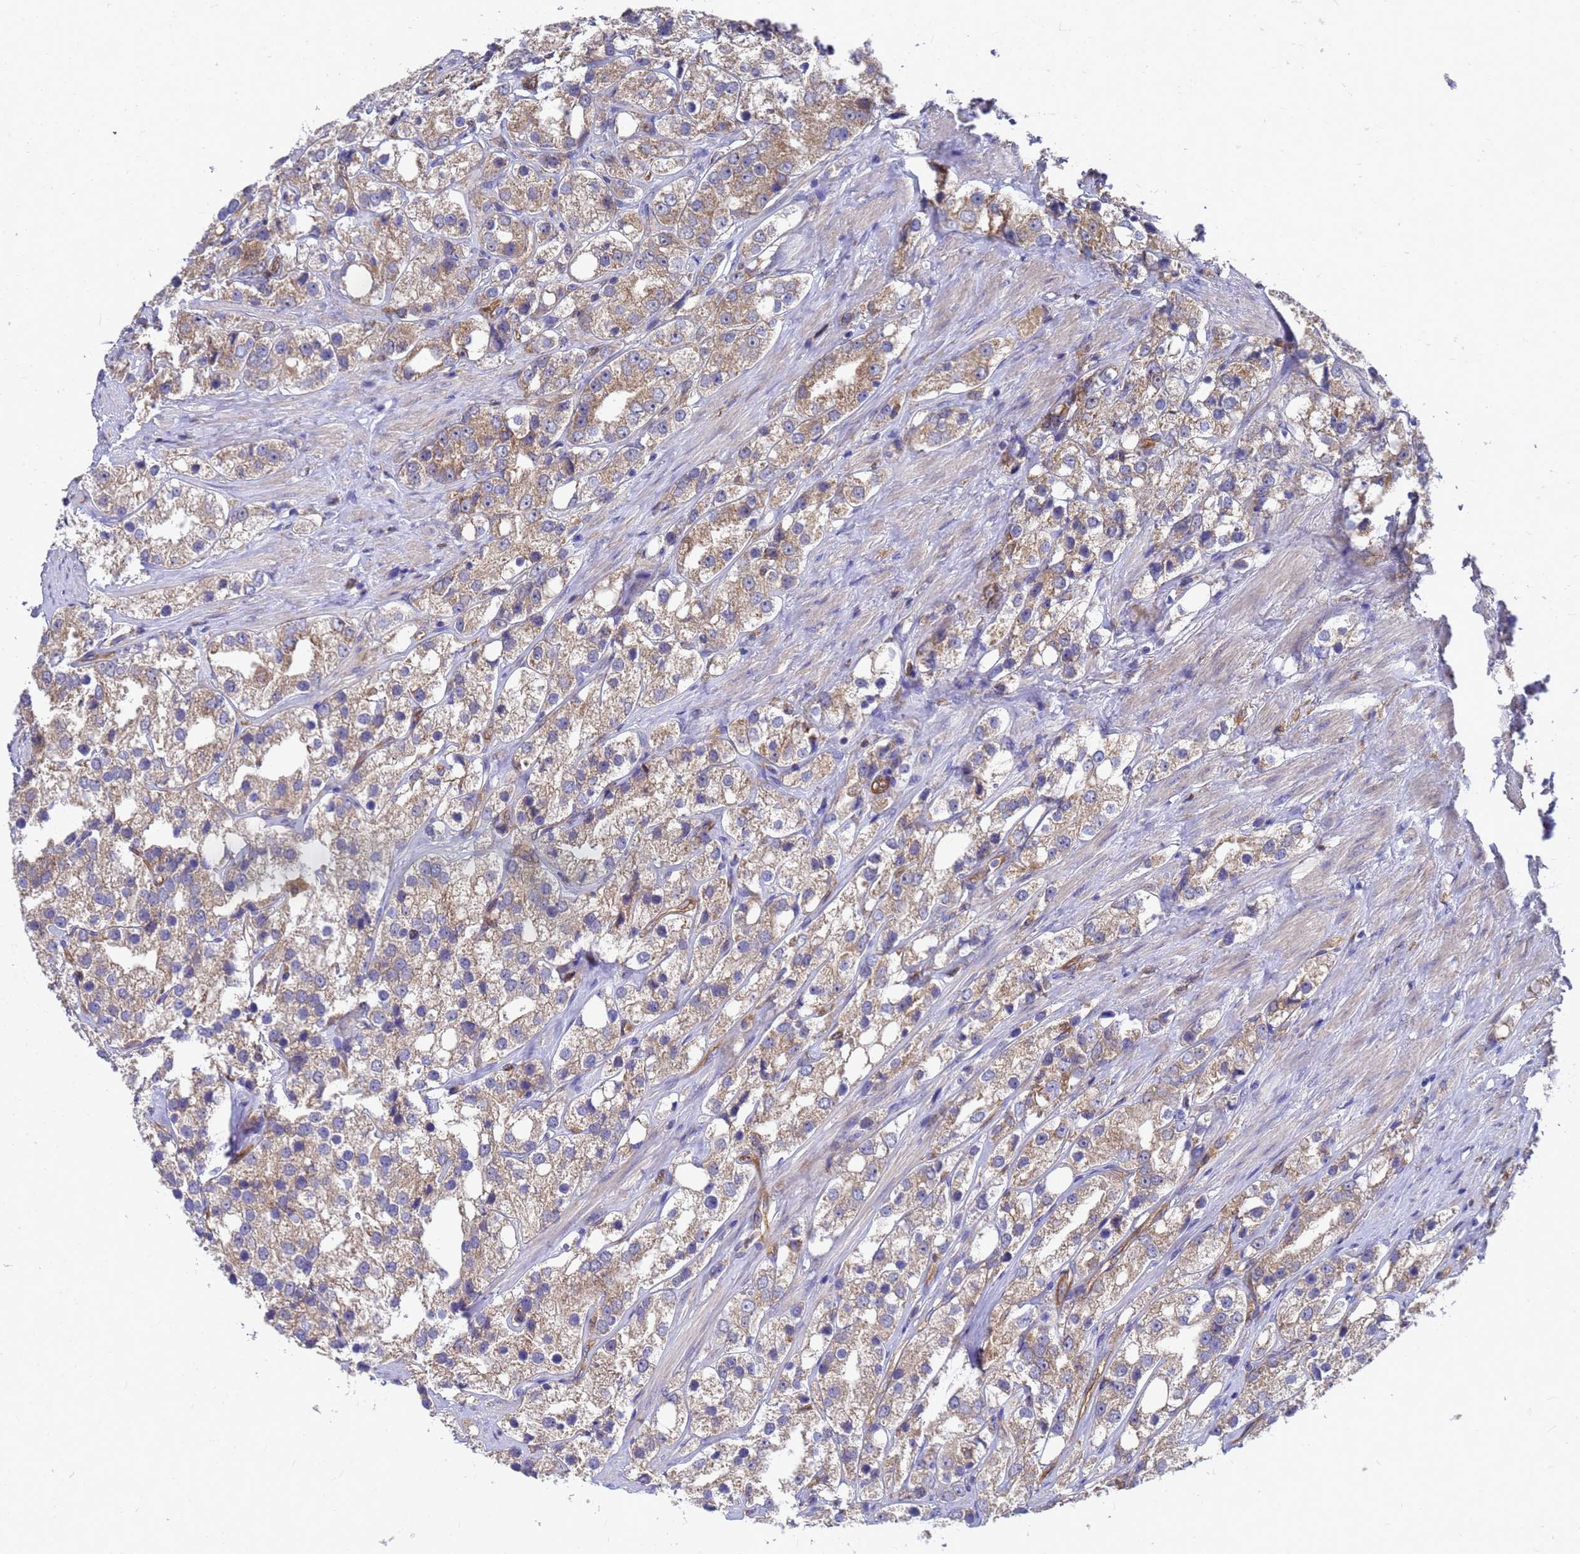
{"staining": {"intensity": "moderate", "quantity": "25%-75%", "location": "cytoplasmic/membranous"}, "tissue": "prostate cancer", "cell_type": "Tumor cells", "image_type": "cancer", "snomed": [{"axis": "morphology", "description": "Adenocarcinoma, NOS"}, {"axis": "topography", "description": "Prostate"}], "caption": "Moderate cytoplasmic/membranous protein positivity is appreciated in approximately 25%-75% of tumor cells in adenocarcinoma (prostate).", "gene": "SLC35E2B", "patient": {"sex": "male", "age": 79}}